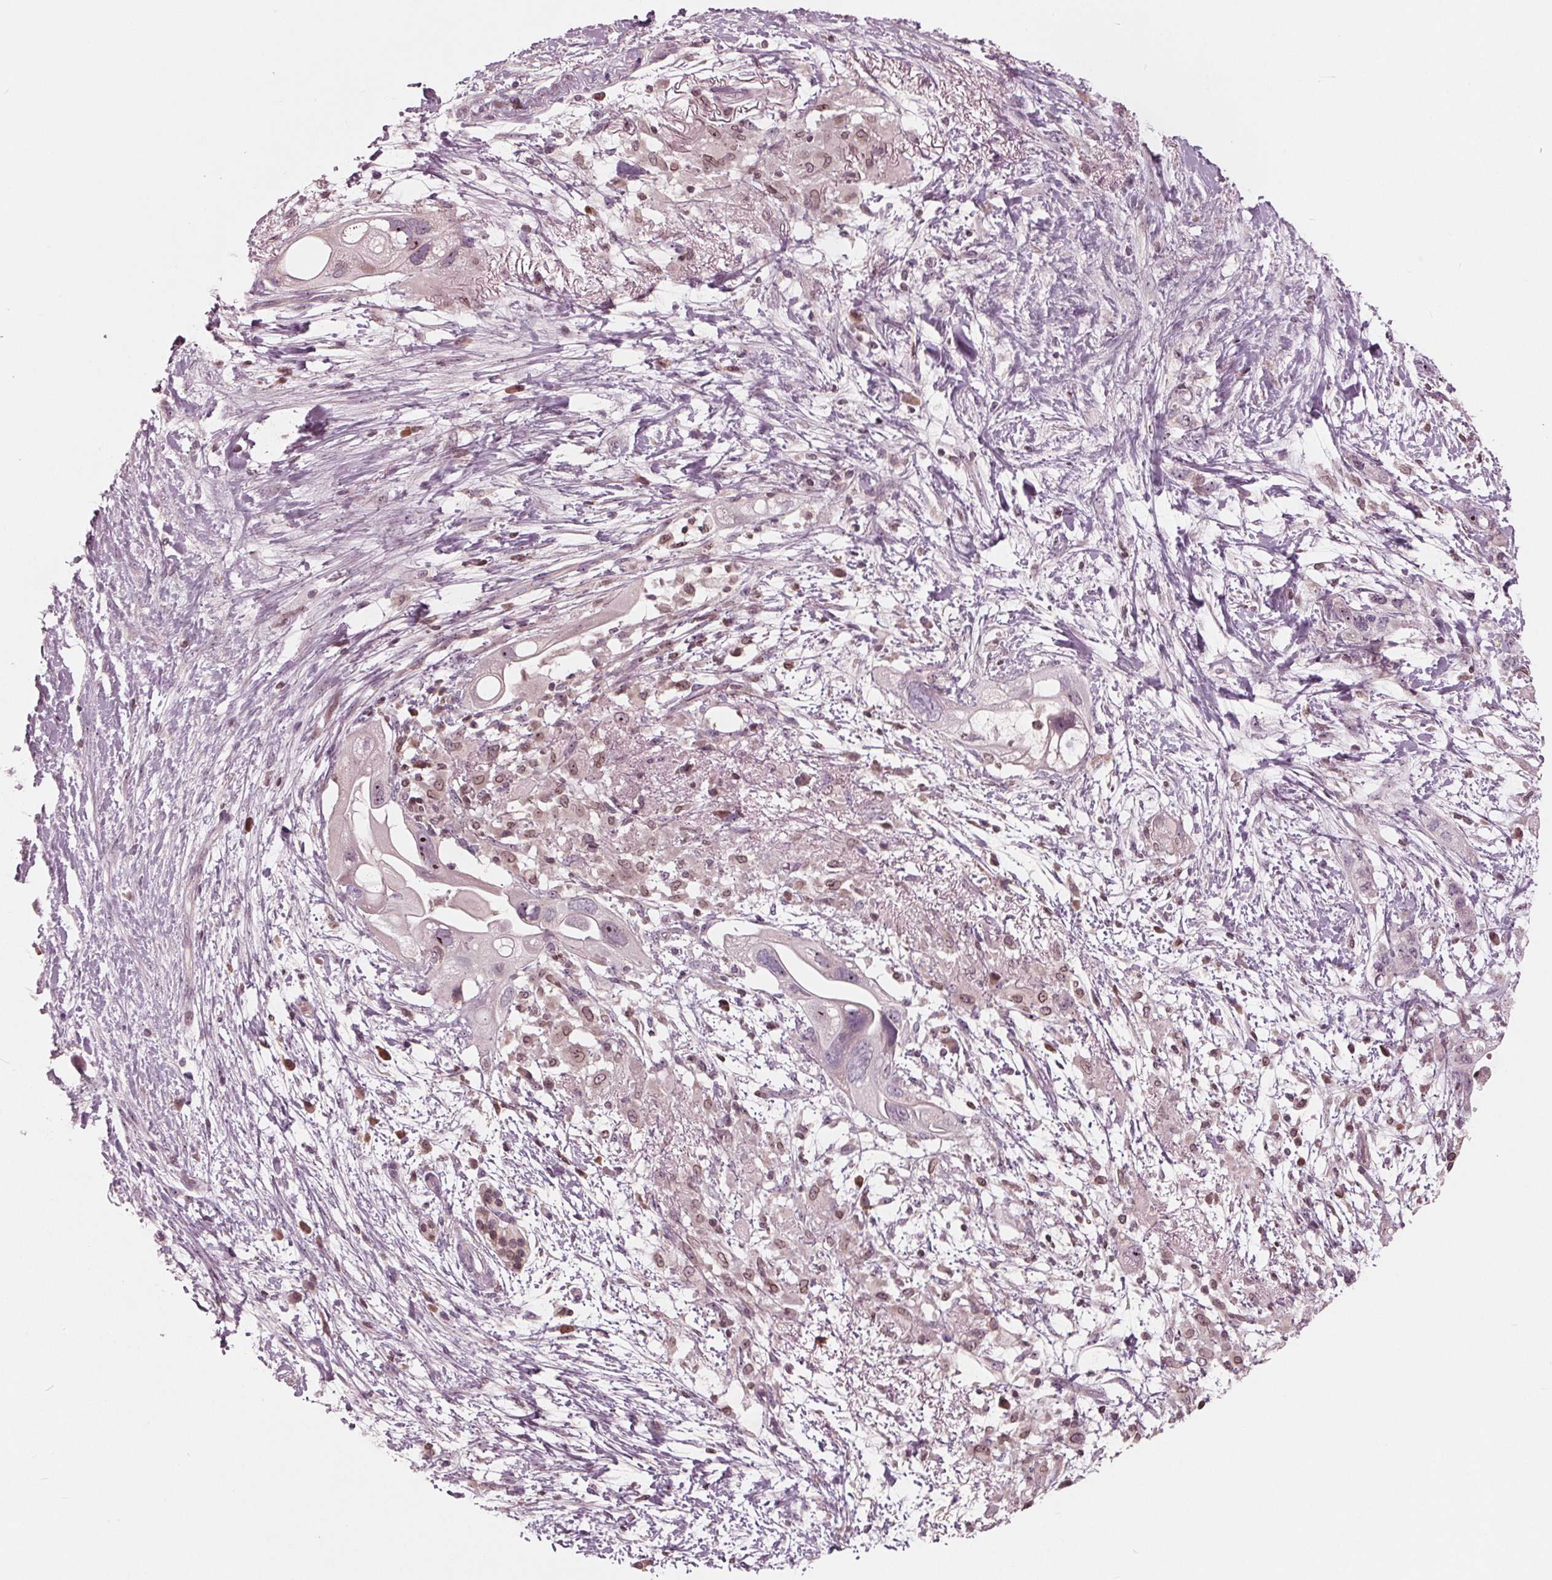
{"staining": {"intensity": "weak", "quantity": "<25%", "location": "cytoplasmic/membranous,nuclear"}, "tissue": "pancreatic cancer", "cell_type": "Tumor cells", "image_type": "cancer", "snomed": [{"axis": "morphology", "description": "Adenocarcinoma, NOS"}, {"axis": "topography", "description": "Pancreas"}], "caption": "An immunohistochemistry photomicrograph of adenocarcinoma (pancreatic) is shown. There is no staining in tumor cells of adenocarcinoma (pancreatic).", "gene": "NUP210", "patient": {"sex": "female", "age": 72}}